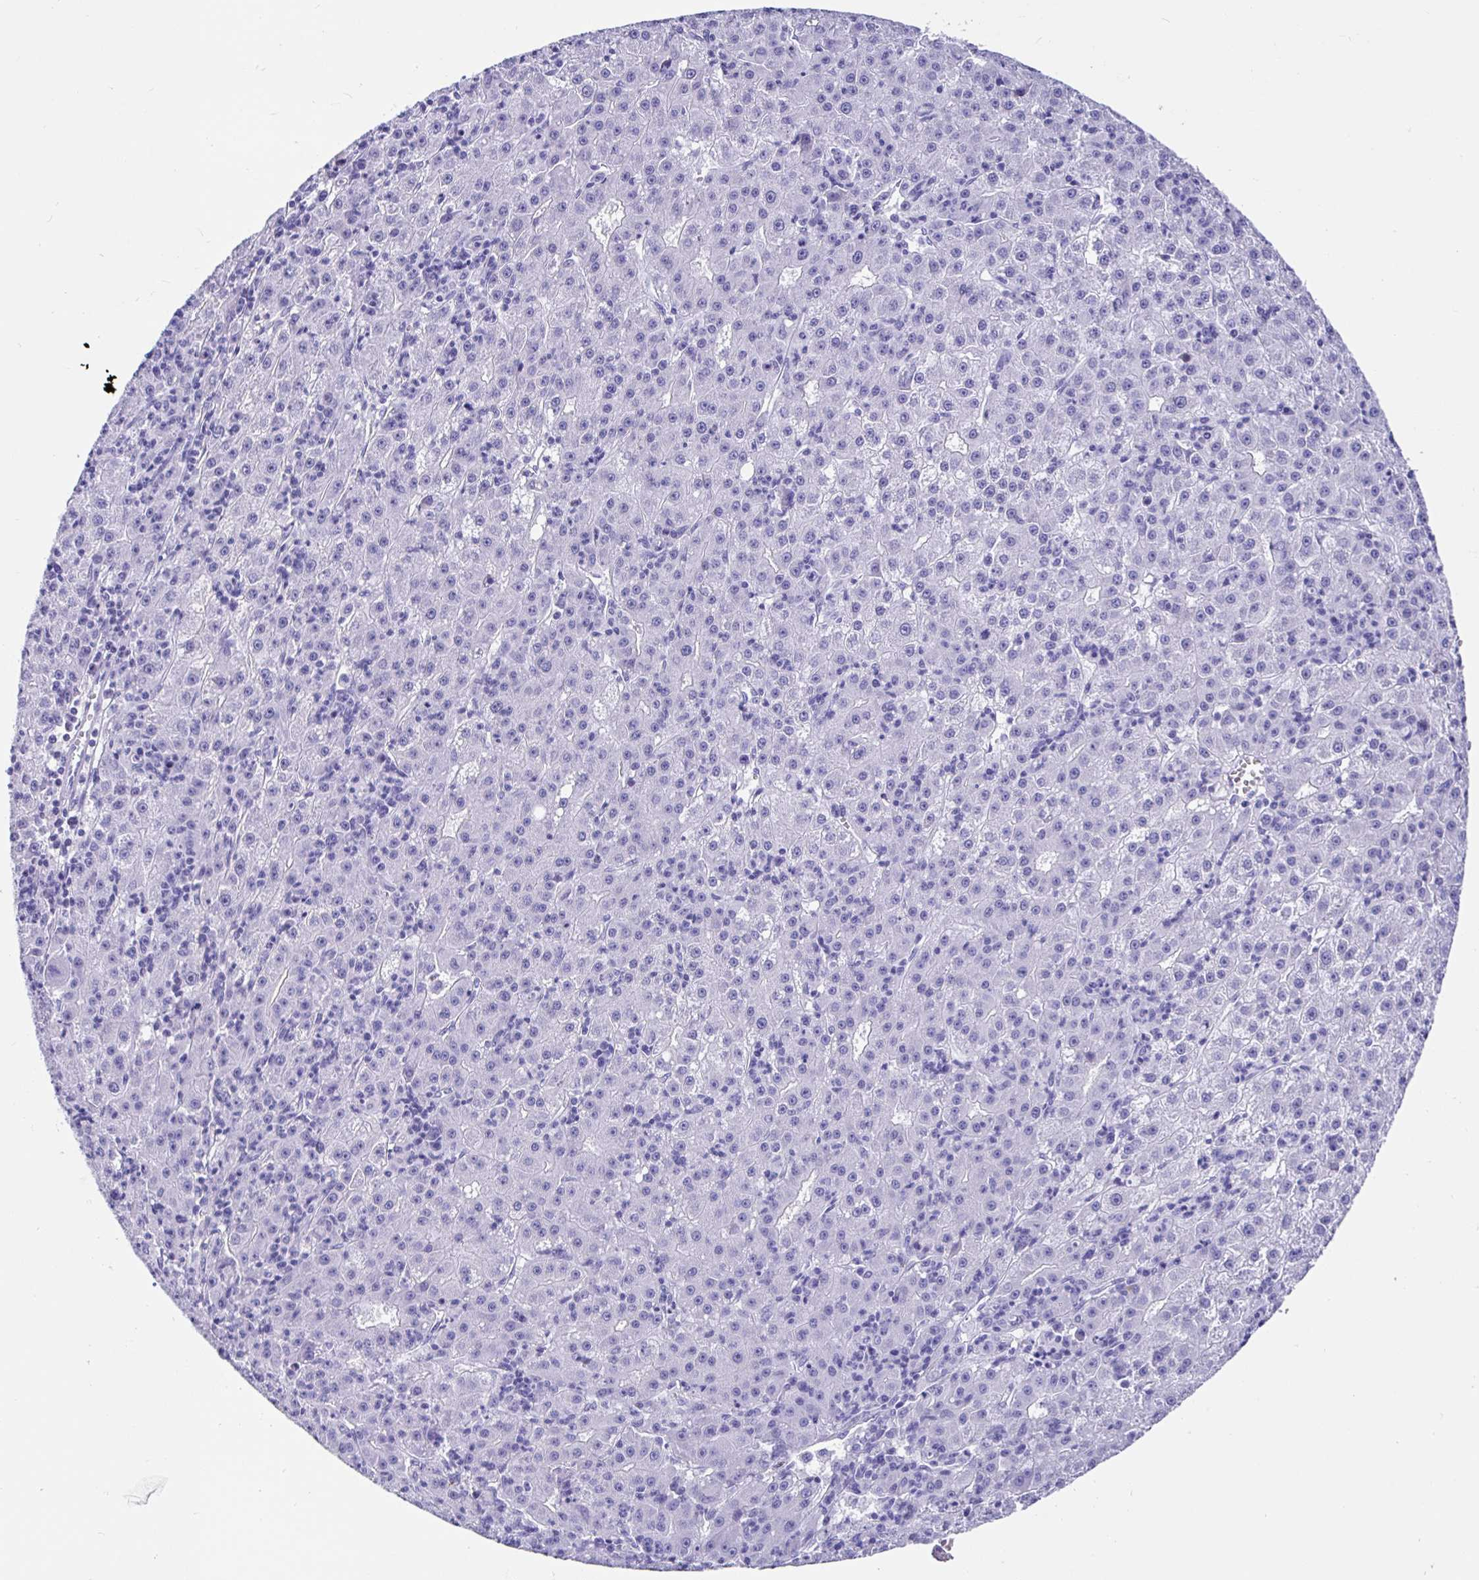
{"staining": {"intensity": "negative", "quantity": "none", "location": "none"}, "tissue": "liver cancer", "cell_type": "Tumor cells", "image_type": "cancer", "snomed": [{"axis": "morphology", "description": "Carcinoma, Hepatocellular, NOS"}, {"axis": "topography", "description": "Liver"}], "caption": "A histopathology image of liver cancer stained for a protein demonstrates no brown staining in tumor cells.", "gene": "PRAMEF19", "patient": {"sex": "male", "age": 76}}